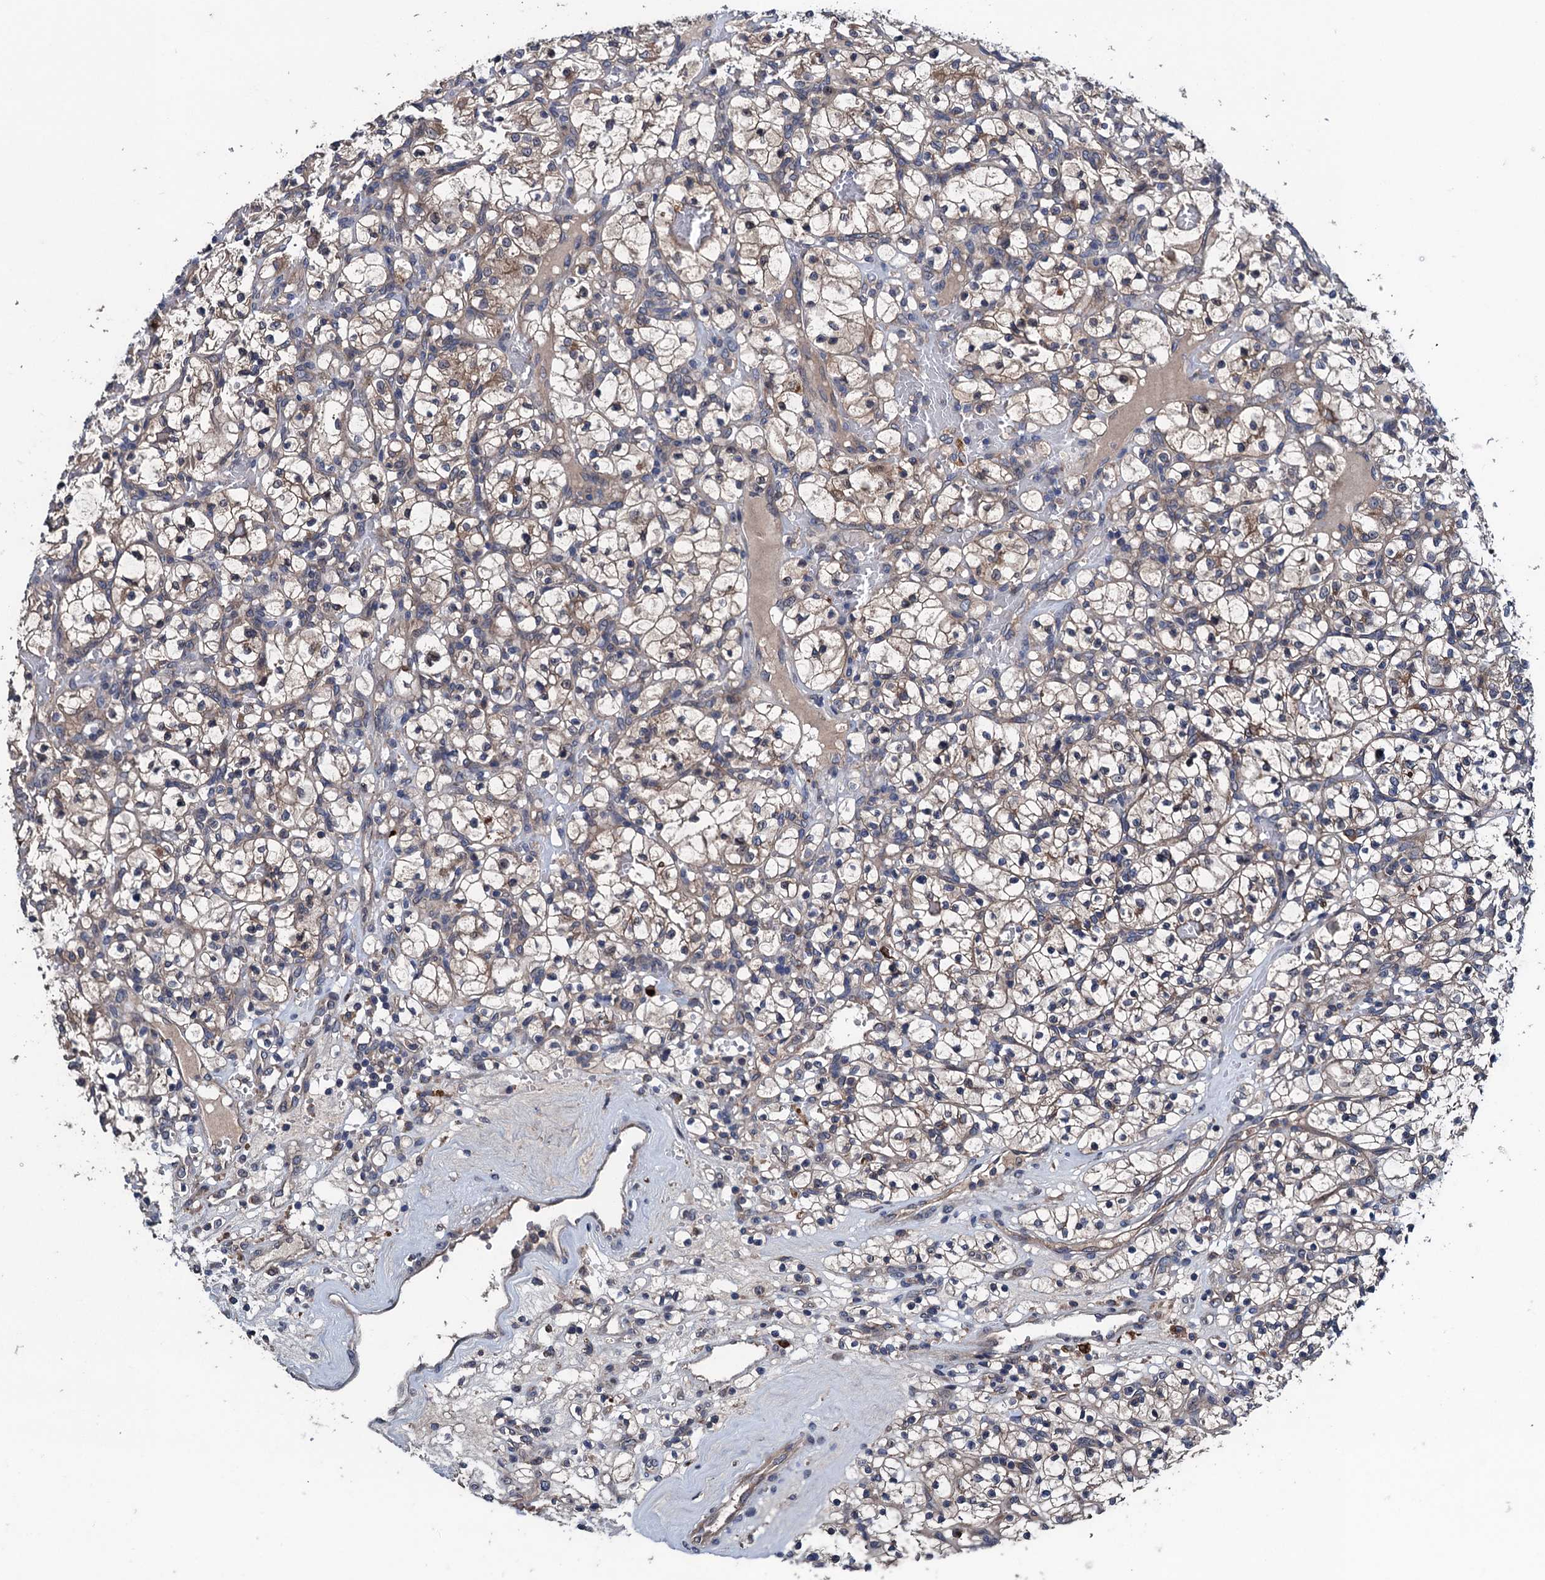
{"staining": {"intensity": "weak", "quantity": "25%-75%", "location": "cytoplasmic/membranous"}, "tissue": "renal cancer", "cell_type": "Tumor cells", "image_type": "cancer", "snomed": [{"axis": "morphology", "description": "Adenocarcinoma, NOS"}, {"axis": "topography", "description": "Kidney"}], "caption": "There is low levels of weak cytoplasmic/membranous expression in tumor cells of adenocarcinoma (renal), as demonstrated by immunohistochemical staining (brown color).", "gene": "BLTP3B", "patient": {"sex": "female", "age": 57}}